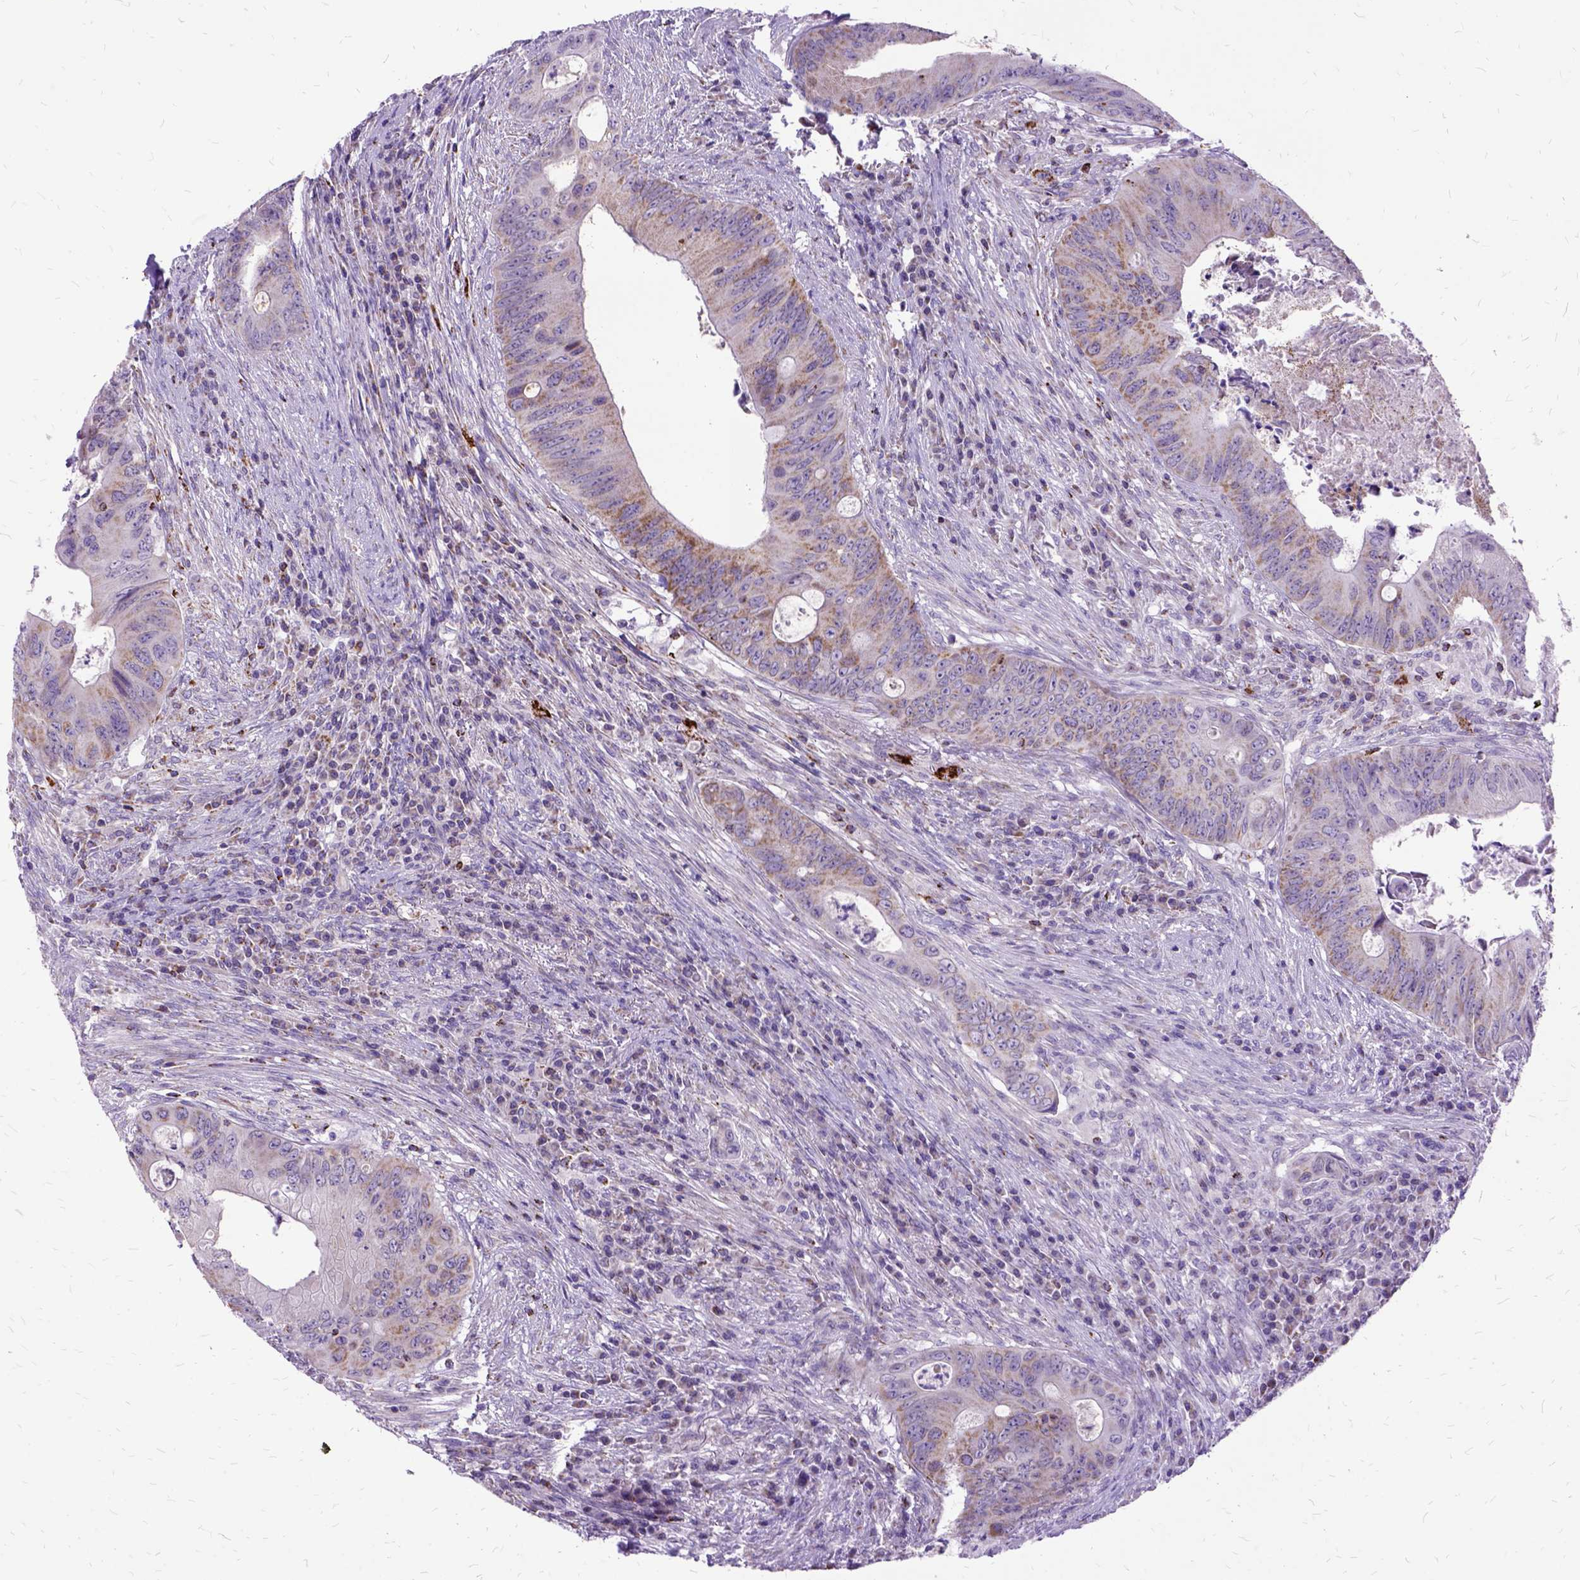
{"staining": {"intensity": "weak", "quantity": "<25%", "location": "cytoplasmic/membranous"}, "tissue": "colorectal cancer", "cell_type": "Tumor cells", "image_type": "cancer", "snomed": [{"axis": "morphology", "description": "Adenocarcinoma, NOS"}, {"axis": "topography", "description": "Colon"}], "caption": "The photomicrograph exhibits no staining of tumor cells in colorectal adenocarcinoma. (DAB (3,3'-diaminobenzidine) immunohistochemistry (IHC) visualized using brightfield microscopy, high magnification).", "gene": "OXCT1", "patient": {"sex": "female", "age": 74}}